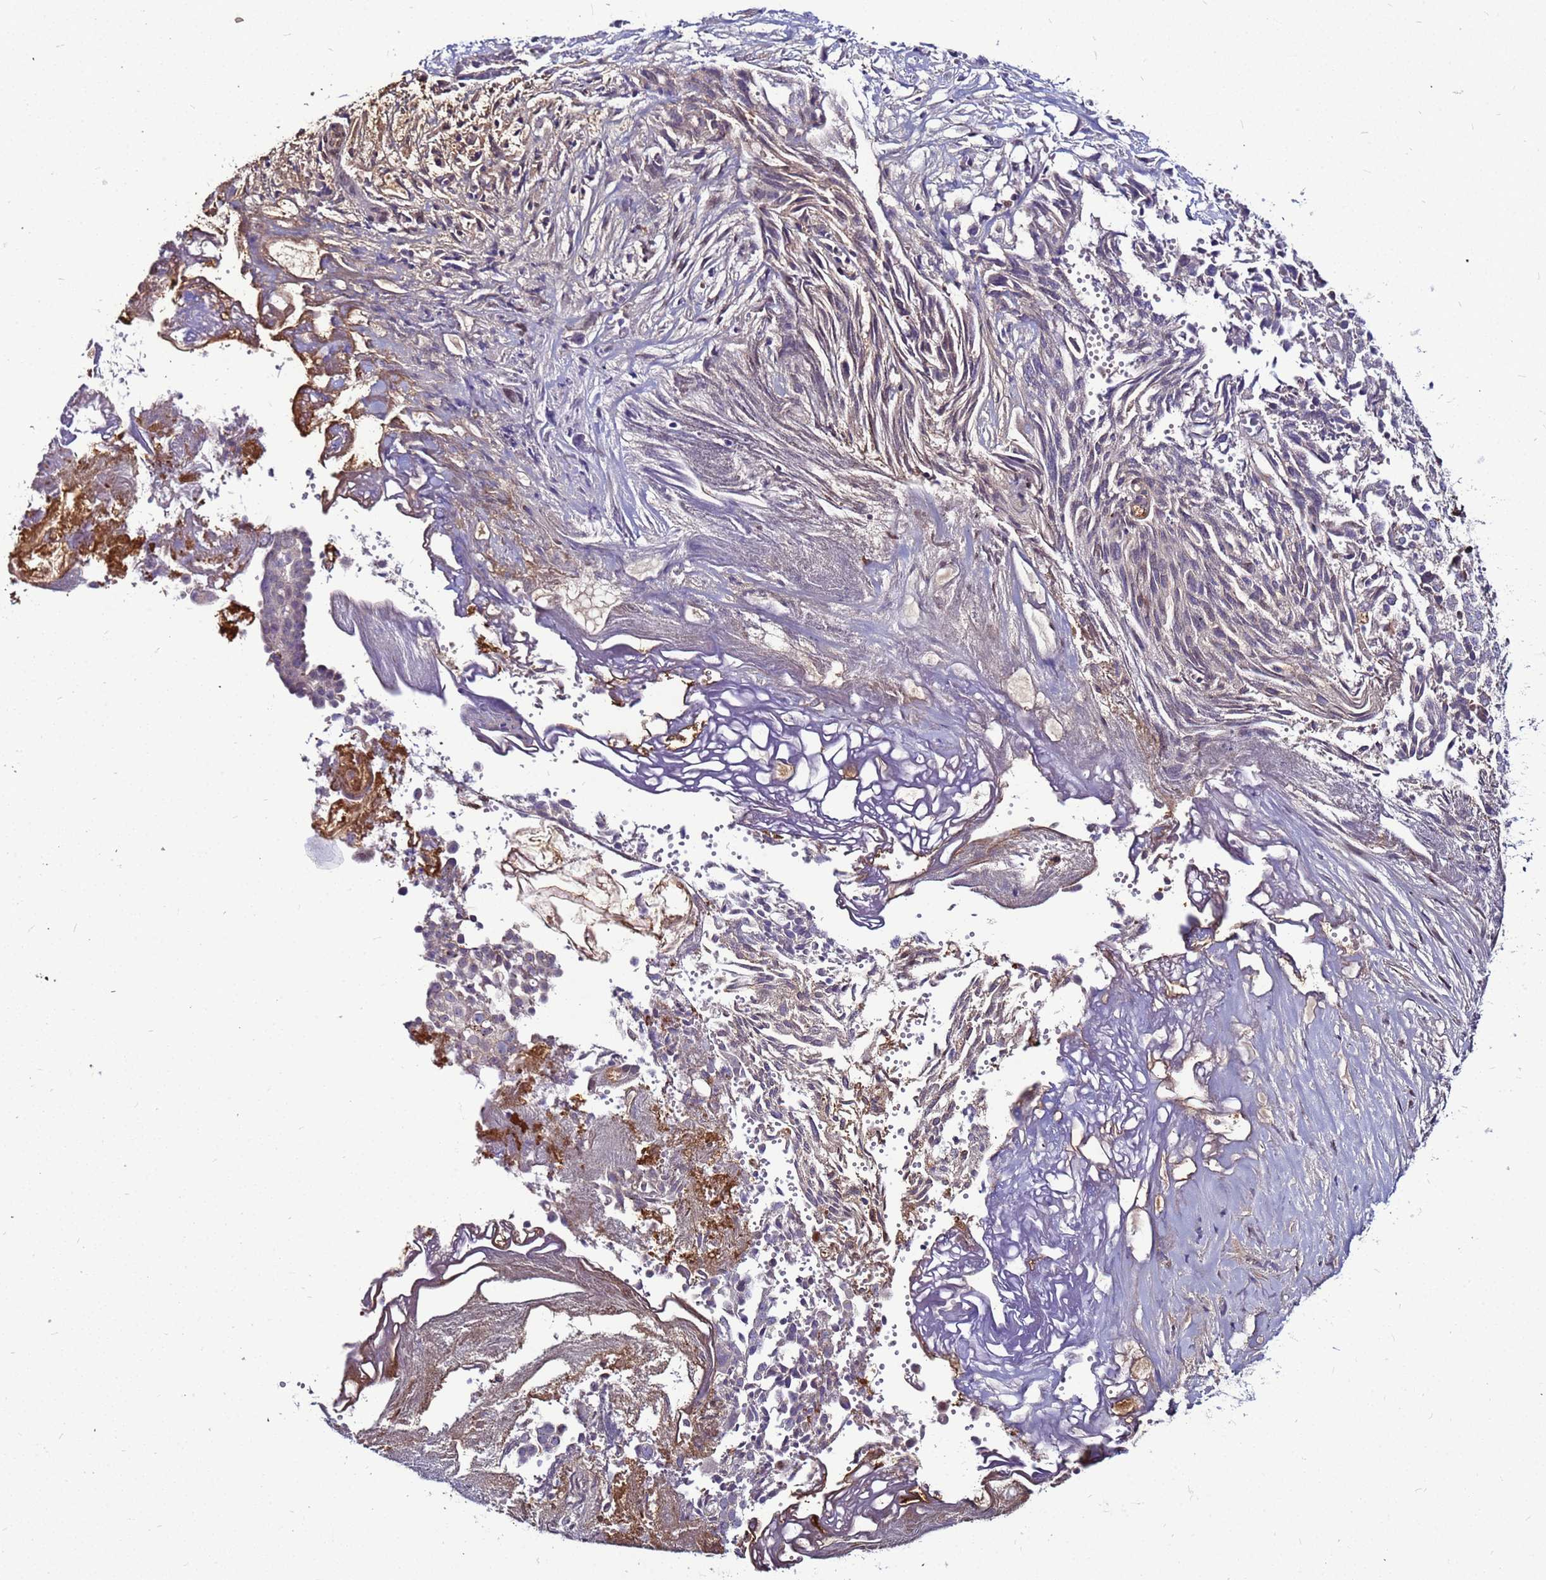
{"staining": {"intensity": "negative", "quantity": "none", "location": "none"}, "tissue": "ovarian cancer", "cell_type": "Tumor cells", "image_type": "cancer", "snomed": [{"axis": "morphology", "description": "Cystadenocarcinoma, serous, NOS"}, {"axis": "topography", "description": "Soft tissue"}, {"axis": "topography", "description": "Ovary"}], "caption": "Human ovarian cancer (serous cystadenocarcinoma) stained for a protein using IHC reveals no positivity in tumor cells.", "gene": "CCDC71", "patient": {"sex": "female", "age": 57}}